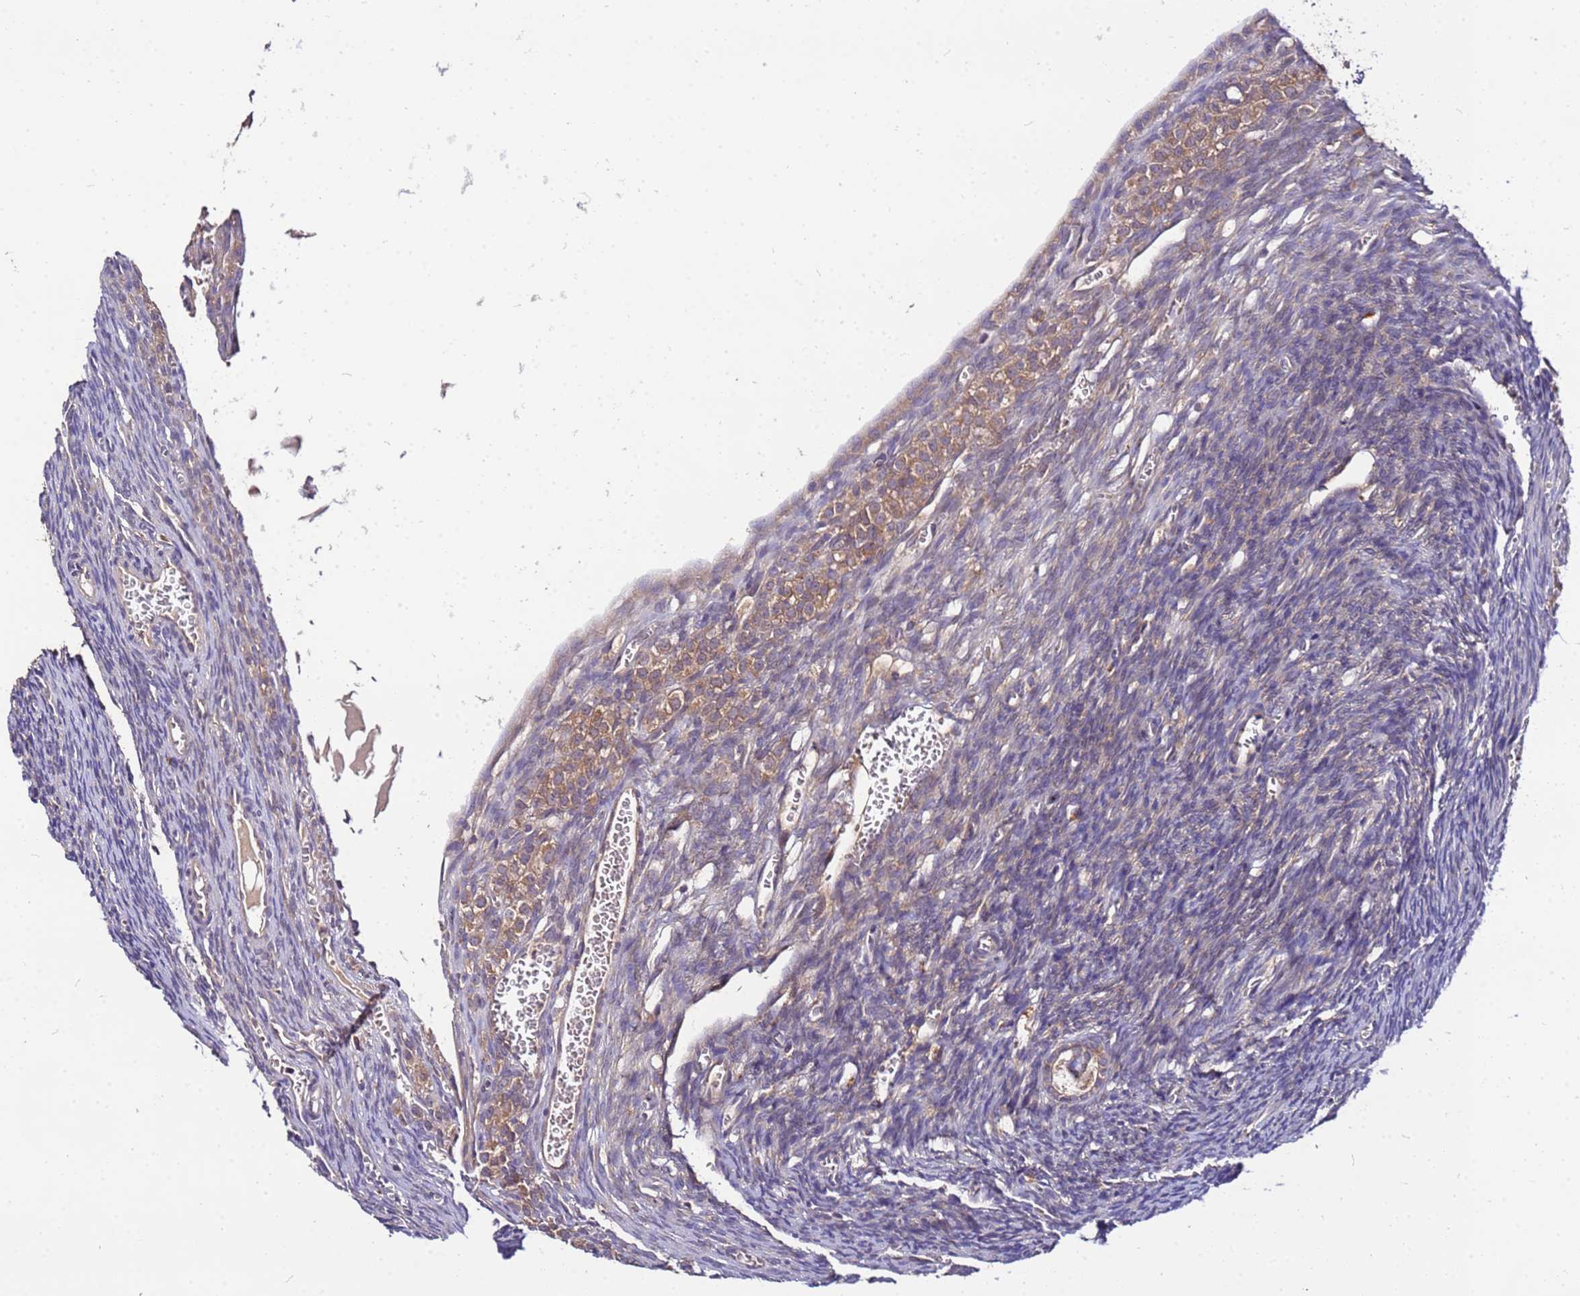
{"staining": {"intensity": "weak", "quantity": ">75%", "location": "cytoplasmic/membranous"}, "tissue": "ovary", "cell_type": "Follicle cells", "image_type": "normal", "snomed": [{"axis": "morphology", "description": "Normal tissue, NOS"}, {"axis": "topography", "description": "Ovary"}], "caption": "Immunohistochemical staining of benign human ovary exhibits weak cytoplasmic/membranous protein staining in about >75% of follicle cells.", "gene": "GSPT2", "patient": {"sex": "female", "age": 39}}